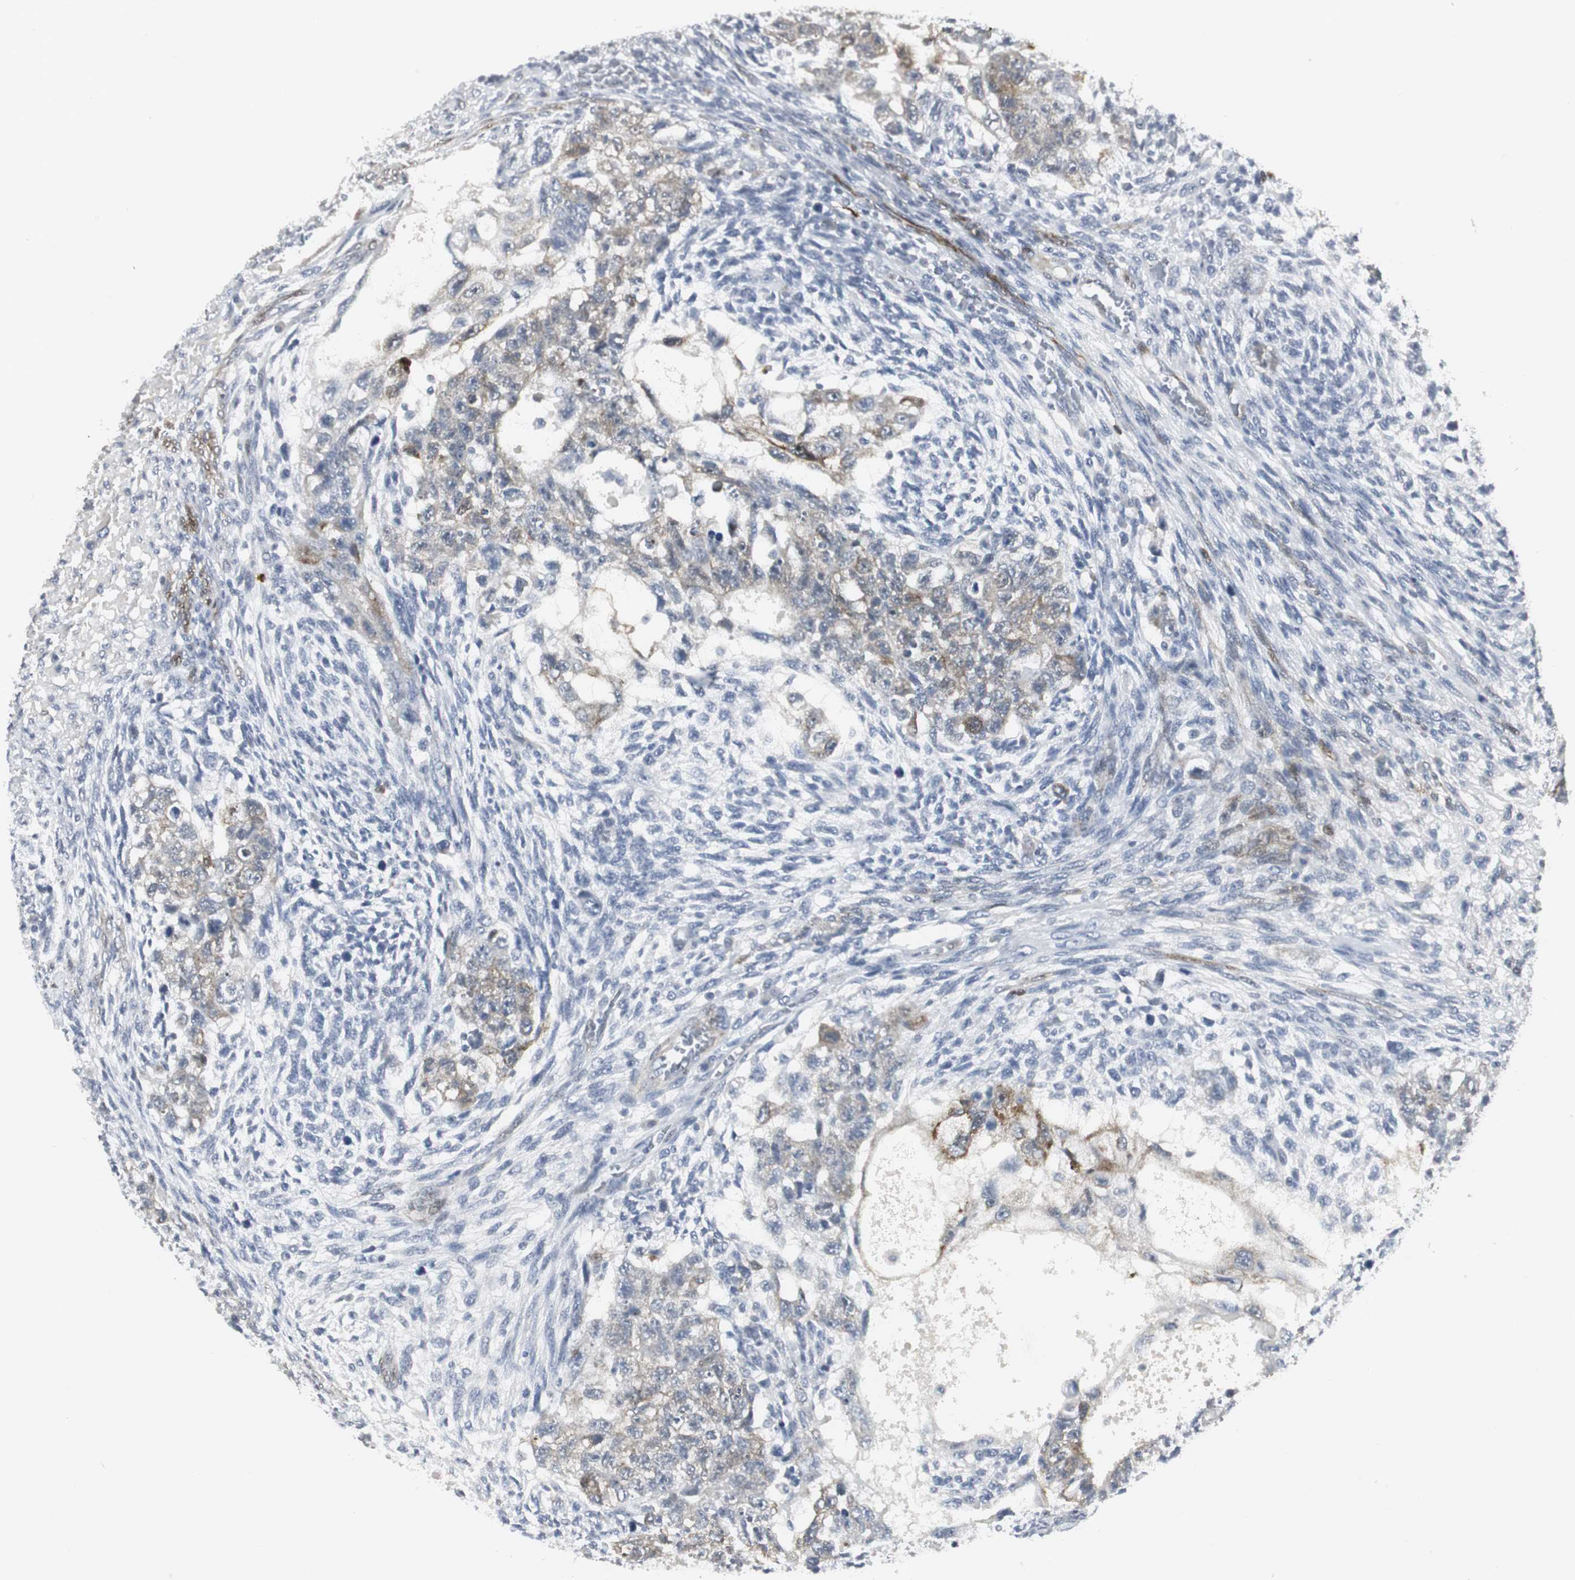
{"staining": {"intensity": "weak", "quantity": "25%-75%", "location": "cytoplasmic/membranous"}, "tissue": "testis cancer", "cell_type": "Tumor cells", "image_type": "cancer", "snomed": [{"axis": "morphology", "description": "Normal tissue, NOS"}, {"axis": "morphology", "description": "Carcinoma, Embryonal, NOS"}, {"axis": "topography", "description": "Testis"}], "caption": "Immunohistochemical staining of embryonal carcinoma (testis) displays low levels of weak cytoplasmic/membranous protein expression in approximately 25%-75% of tumor cells.", "gene": "PPP1R14A", "patient": {"sex": "male", "age": 36}}